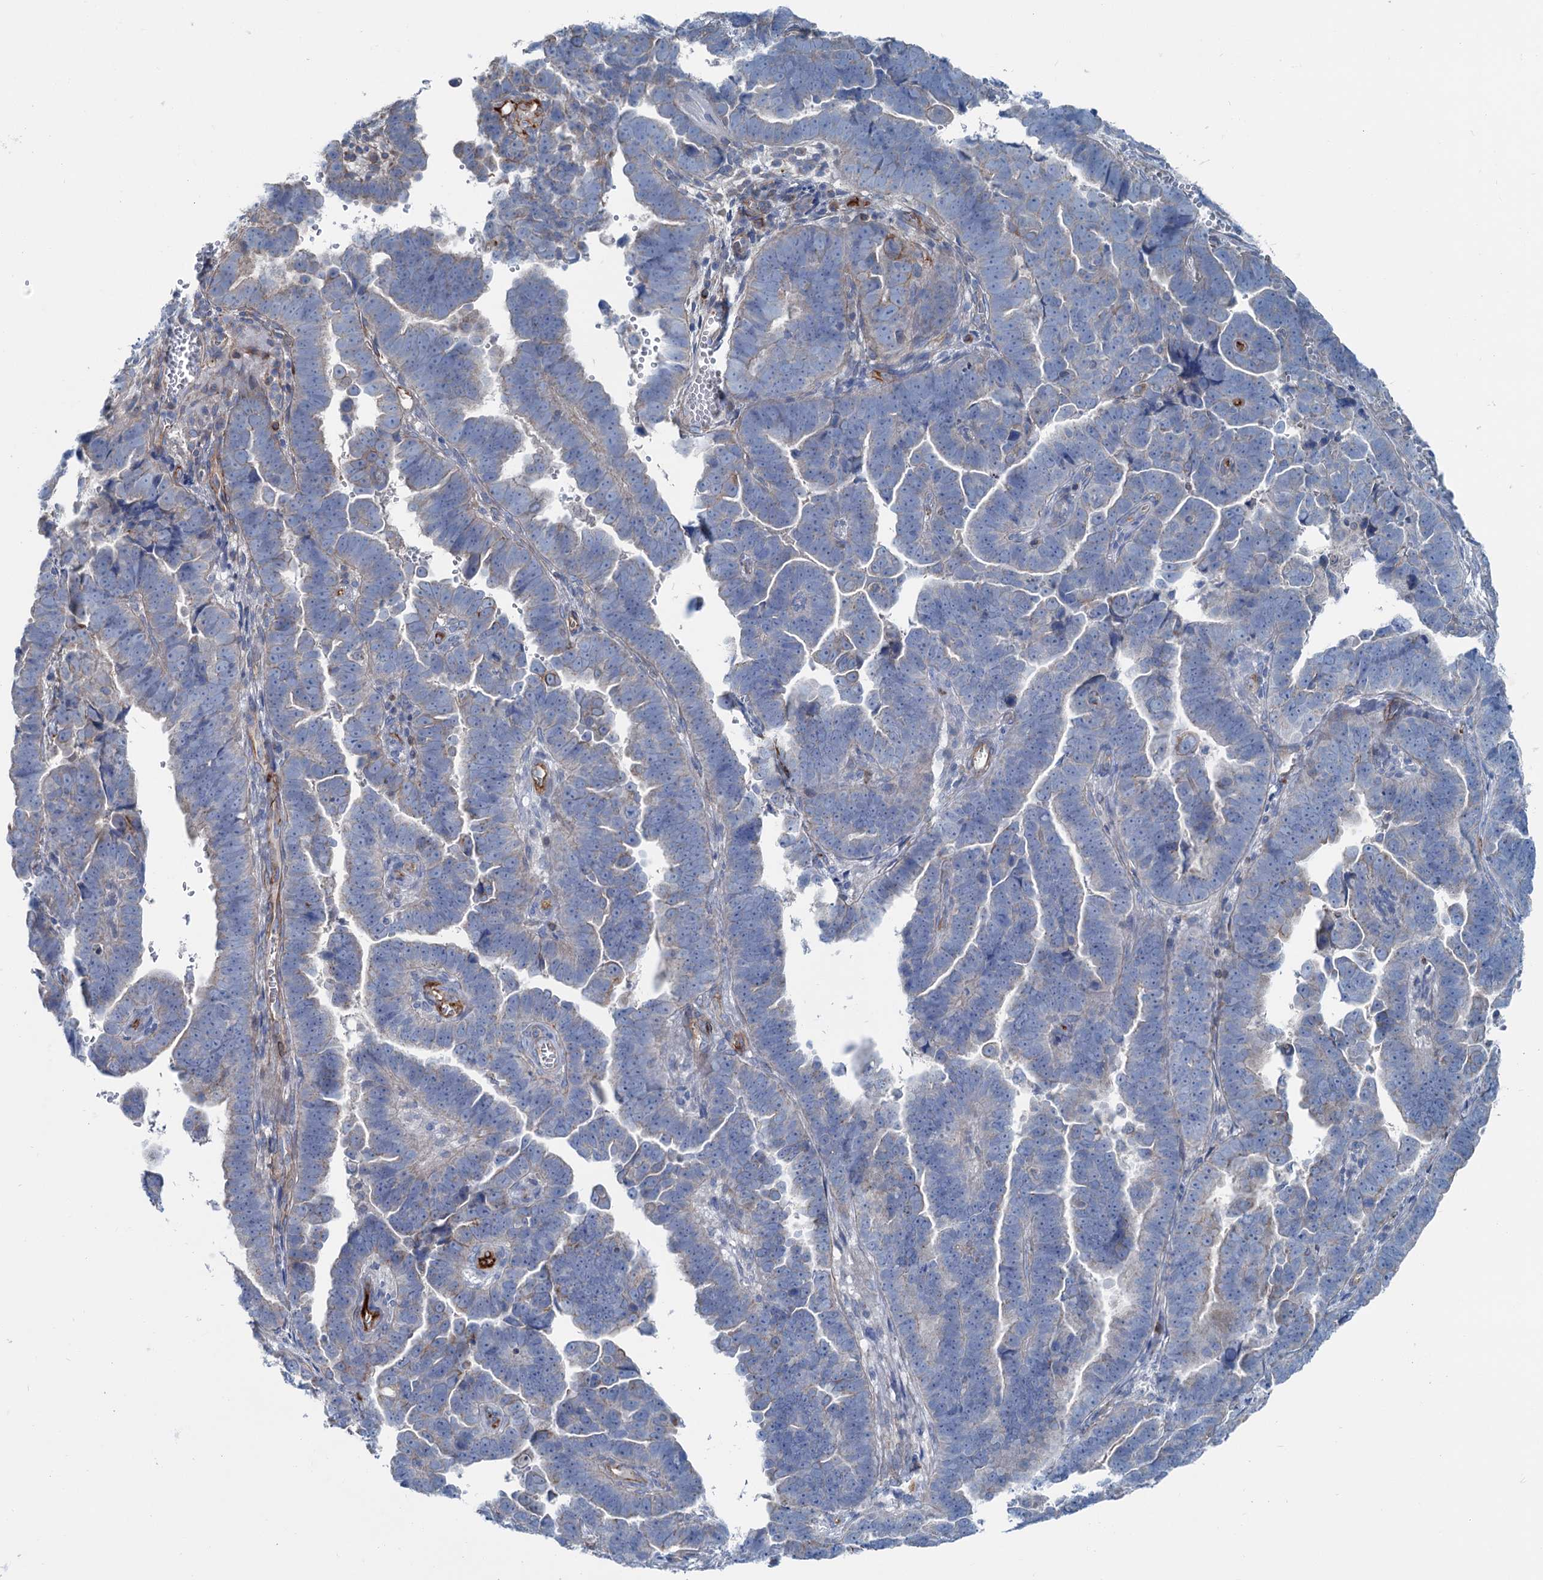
{"staining": {"intensity": "weak", "quantity": "<25%", "location": "cytoplasmic/membranous"}, "tissue": "endometrial cancer", "cell_type": "Tumor cells", "image_type": "cancer", "snomed": [{"axis": "morphology", "description": "Adenocarcinoma, NOS"}, {"axis": "topography", "description": "Endometrium"}], "caption": "A high-resolution photomicrograph shows immunohistochemistry staining of endometrial cancer (adenocarcinoma), which demonstrates no significant staining in tumor cells.", "gene": "CALCOCO1", "patient": {"sex": "female", "age": 75}}